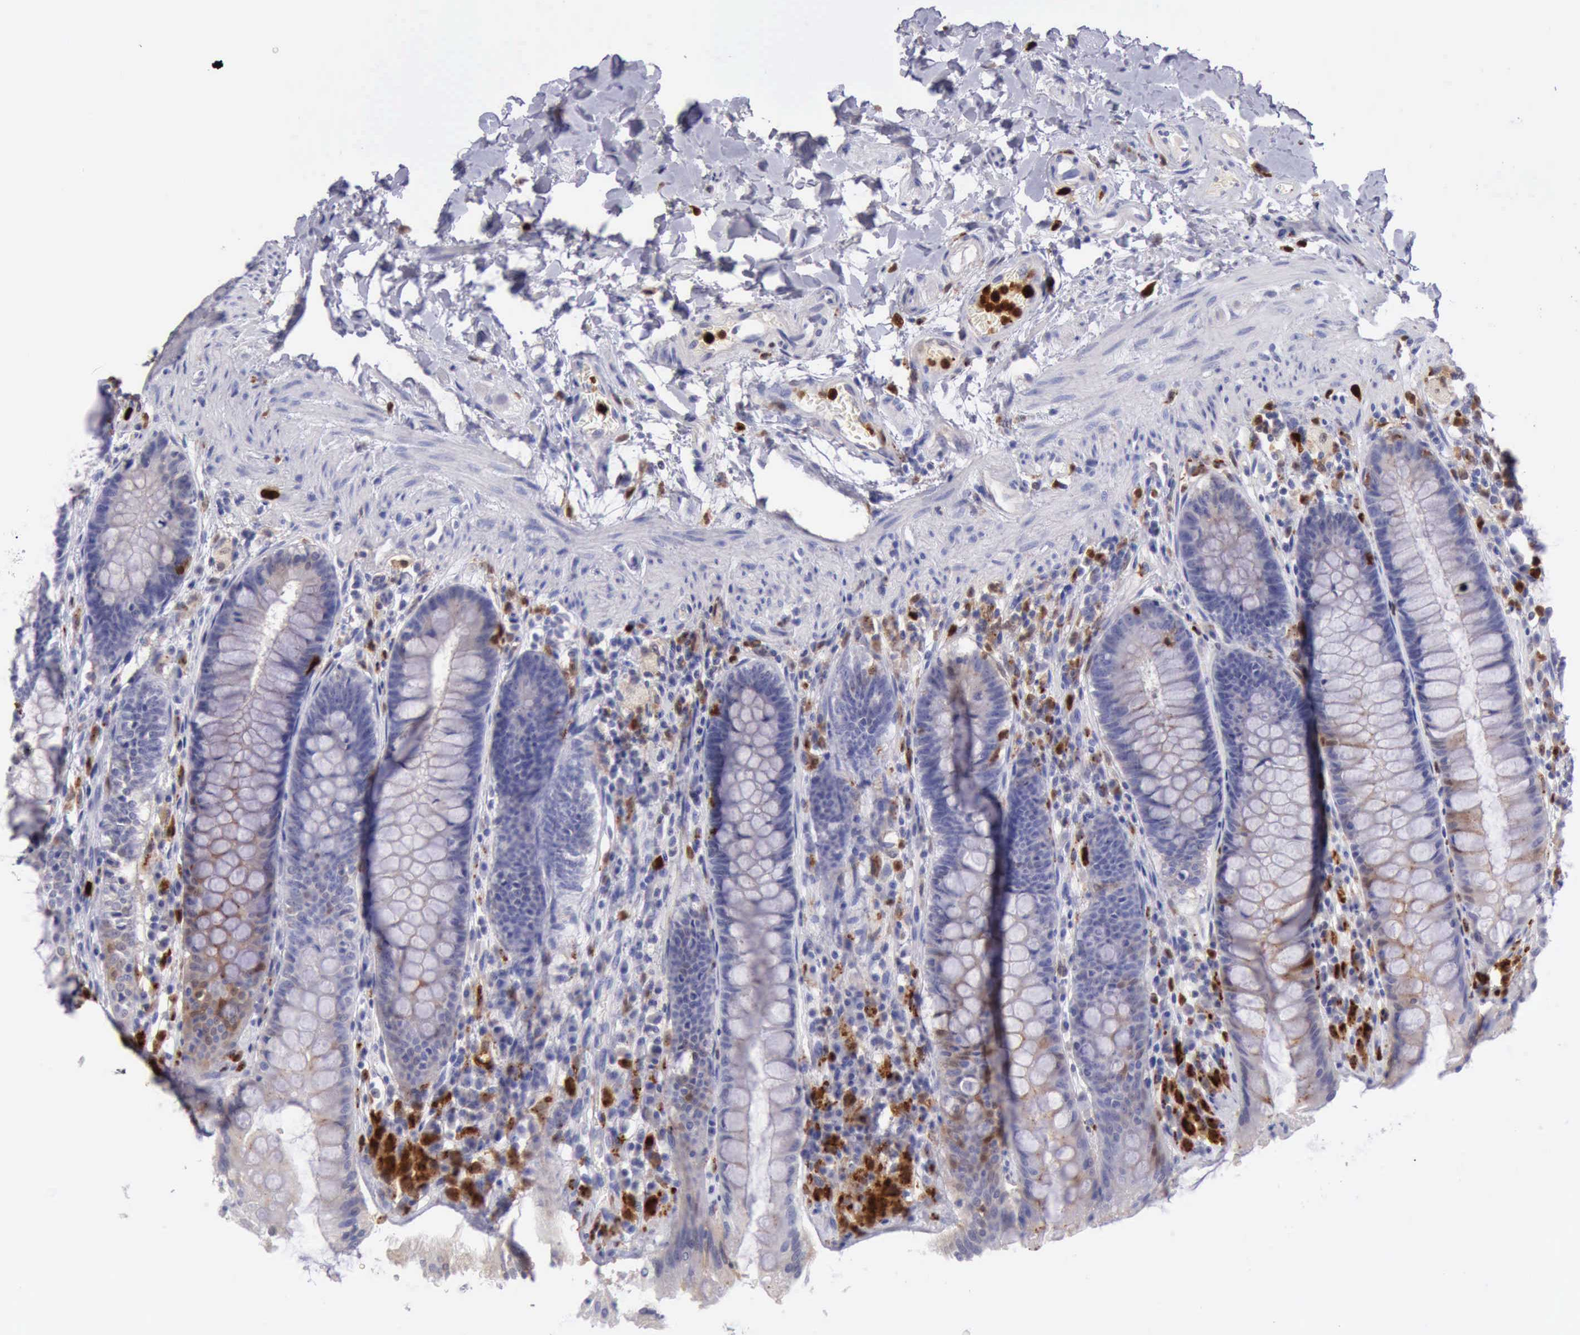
{"staining": {"intensity": "negative", "quantity": "none", "location": "none"}, "tissue": "rectum", "cell_type": "Glandular cells", "image_type": "normal", "snomed": [{"axis": "morphology", "description": "Normal tissue, NOS"}, {"axis": "topography", "description": "Rectum"}], "caption": "Immunohistochemistry image of unremarkable rectum stained for a protein (brown), which shows no positivity in glandular cells.", "gene": "CSTA", "patient": {"sex": "female", "age": 46}}